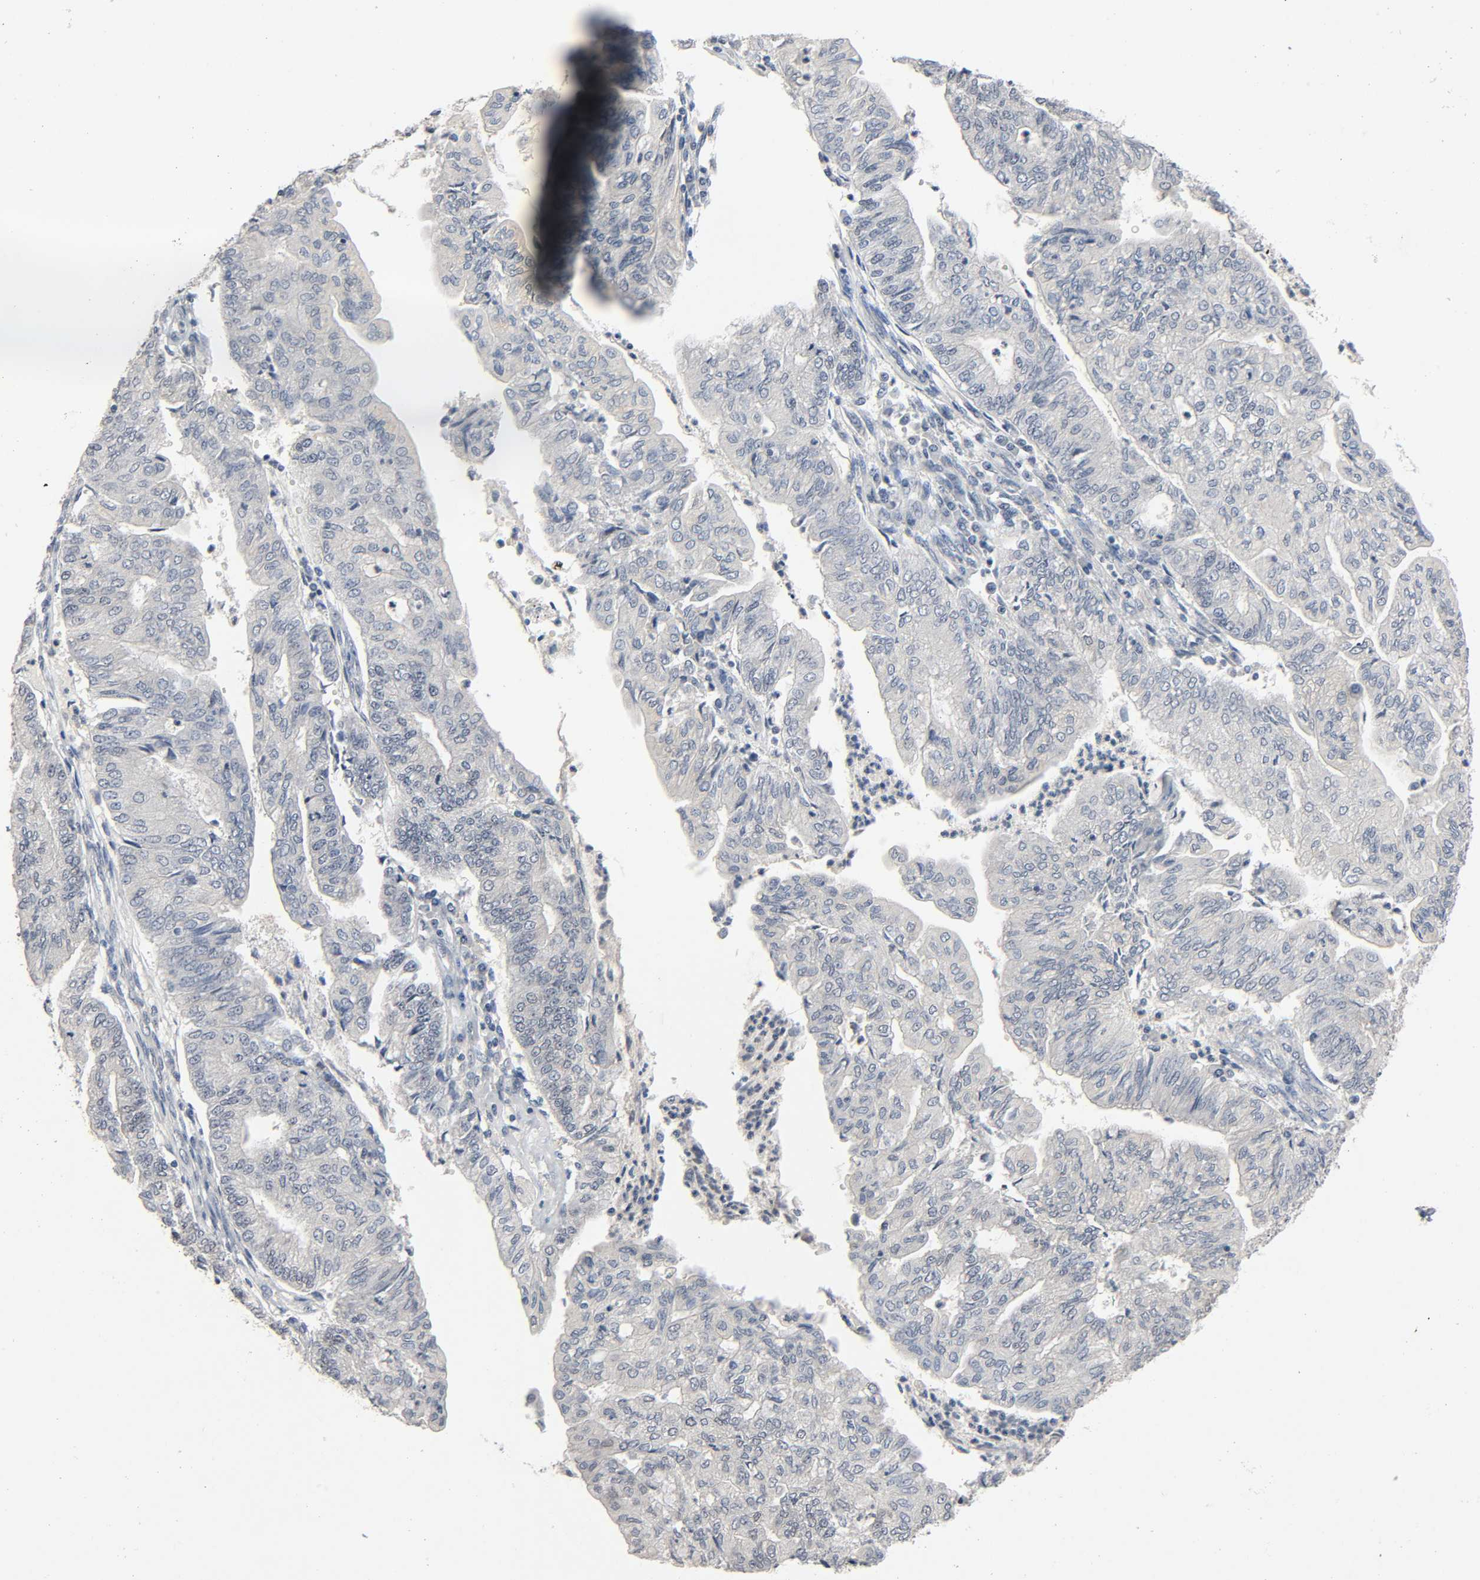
{"staining": {"intensity": "weak", "quantity": "<25%", "location": "nuclear"}, "tissue": "endometrial cancer", "cell_type": "Tumor cells", "image_type": "cancer", "snomed": [{"axis": "morphology", "description": "Adenocarcinoma, NOS"}, {"axis": "topography", "description": "Endometrium"}], "caption": "Tumor cells are negative for brown protein staining in endometrial adenocarcinoma. (Brightfield microscopy of DAB immunohistochemistry at high magnification).", "gene": "MAPKAPK5", "patient": {"sex": "female", "age": 59}}